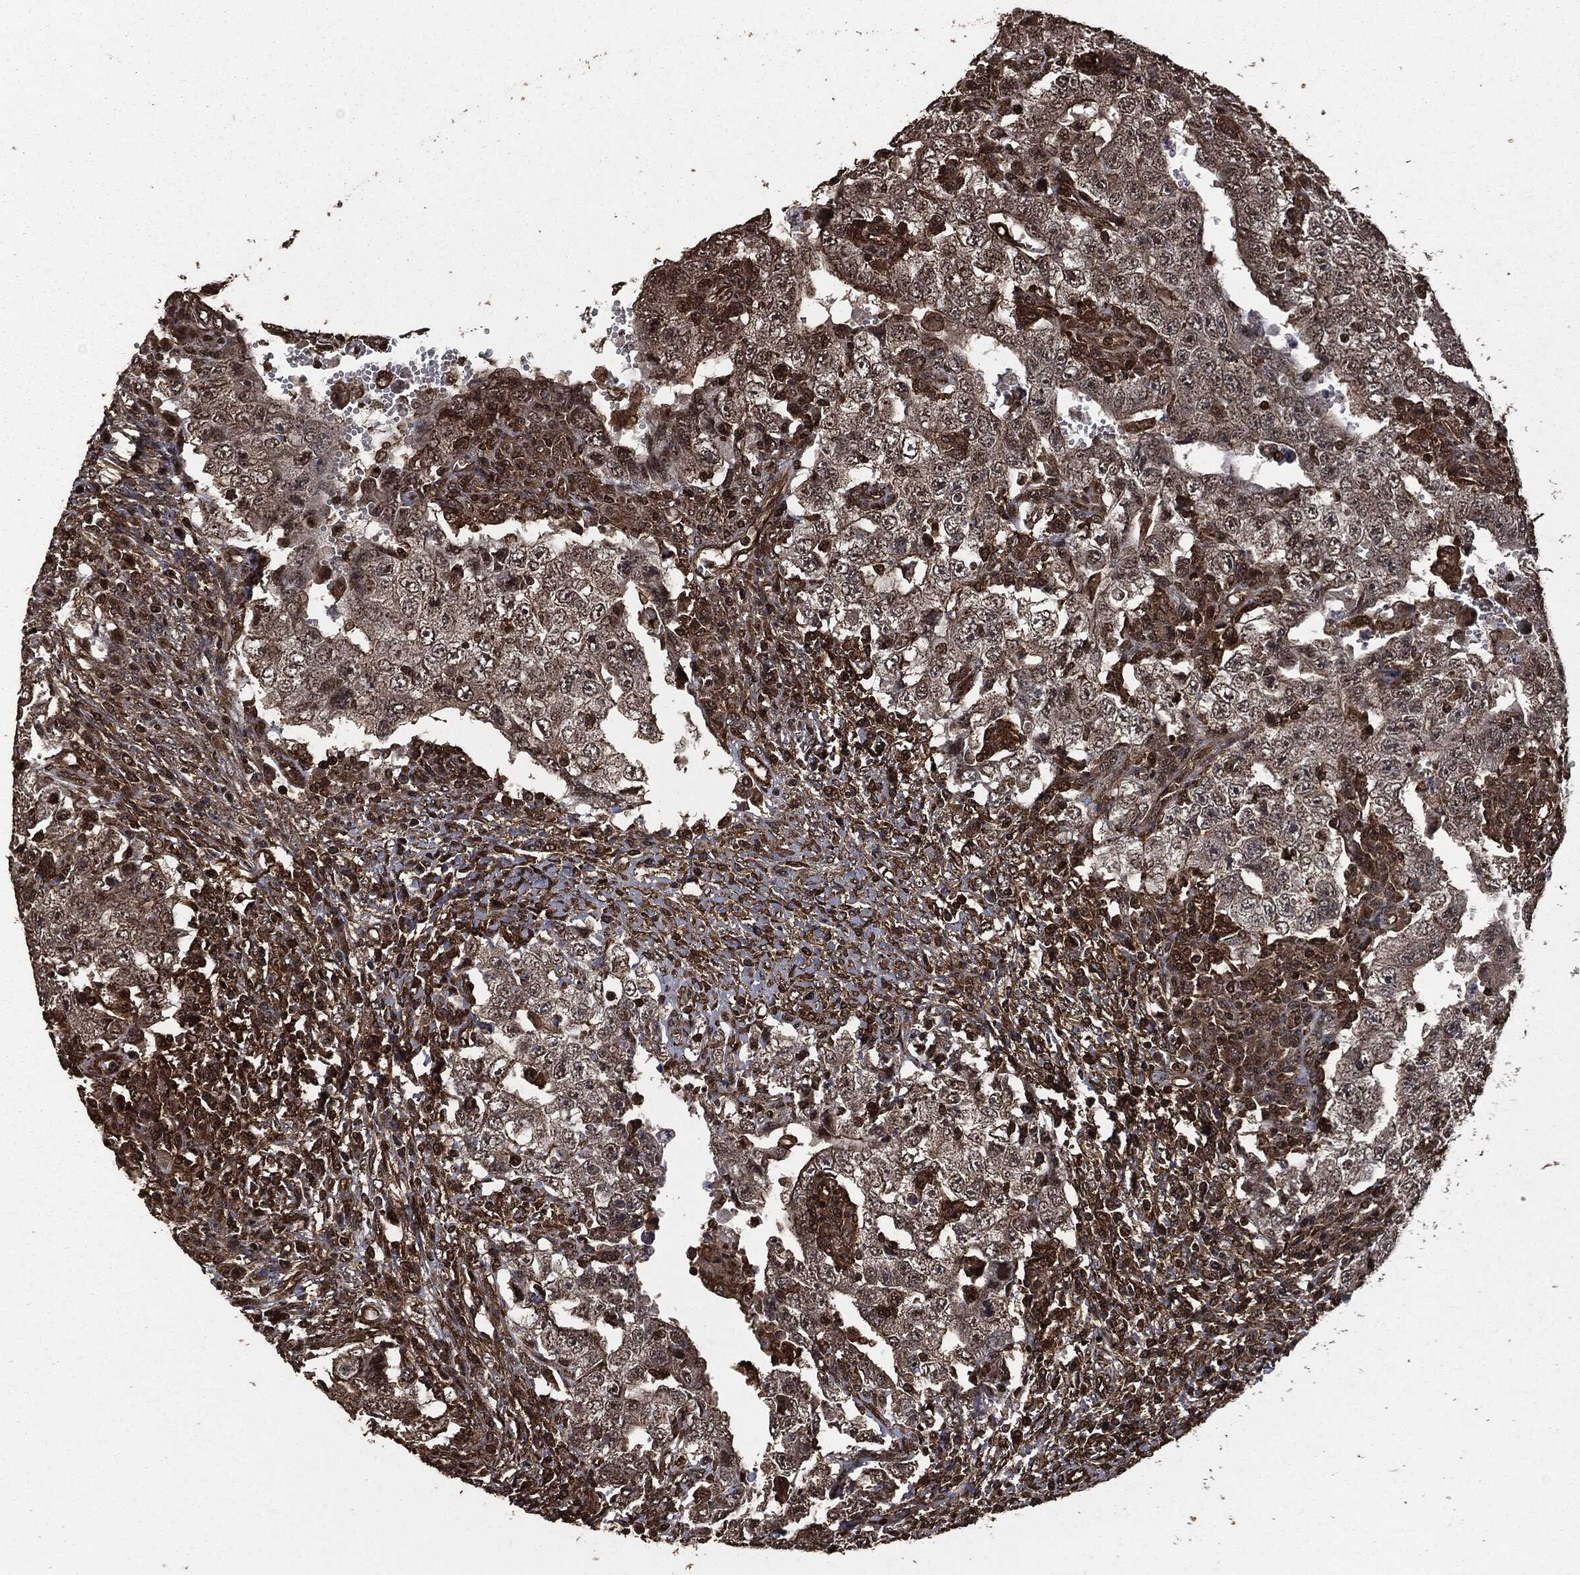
{"staining": {"intensity": "weak", "quantity": "25%-75%", "location": "cytoplasmic/membranous"}, "tissue": "testis cancer", "cell_type": "Tumor cells", "image_type": "cancer", "snomed": [{"axis": "morphology", "description": "Carcinoma, Embryonal, NOS"}, {"axis": "topography", "description": "Testis"}], "caption": "A brown stain highlights weak cytoplasmic/membranous positivity of a protein in human embryonal carcinoma (testis) tumor cells.", "gene": "HRAS", "patient": {"sex": "male", "age": 26}}